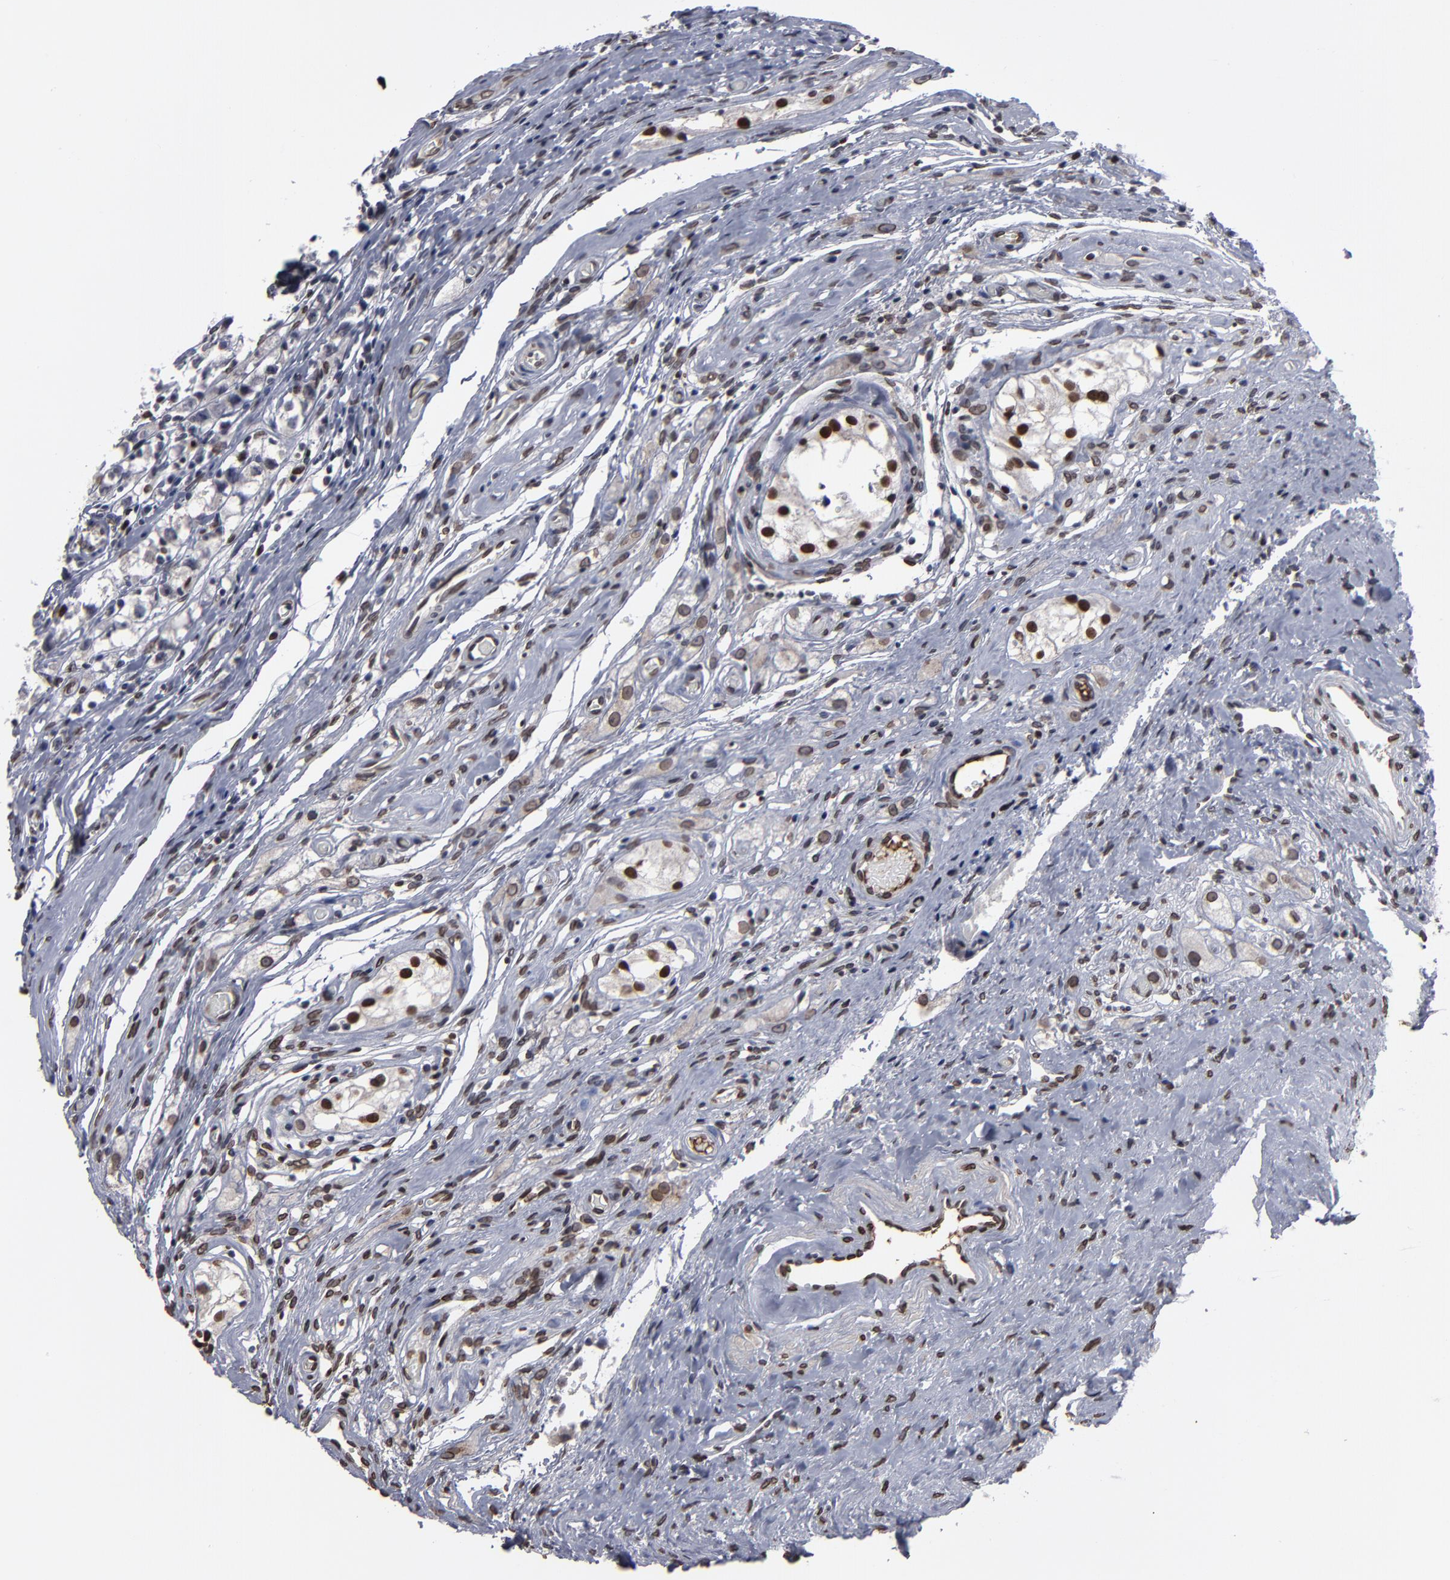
{"staining": {"intensity": "moderate", "quantity": "<25%", "location": "nuclear"}, "tissue": "testis cancer", "cell_type": "Tumor cells", "image_type": "cancer", "snomed": [{"axis": "morphology", "description": "Seminoma, NOS"}, {"axis": "topography", "description": "Testis"}], "caption": "Seminoma (testis) stained for a protein demonstrates moderate nuclear positivity in tumor cells. (Brightfield microscopy of DAB IHC at high magnification).", "gene": "BAZ1A", "patient": {"sex": "male", "age": 35}}